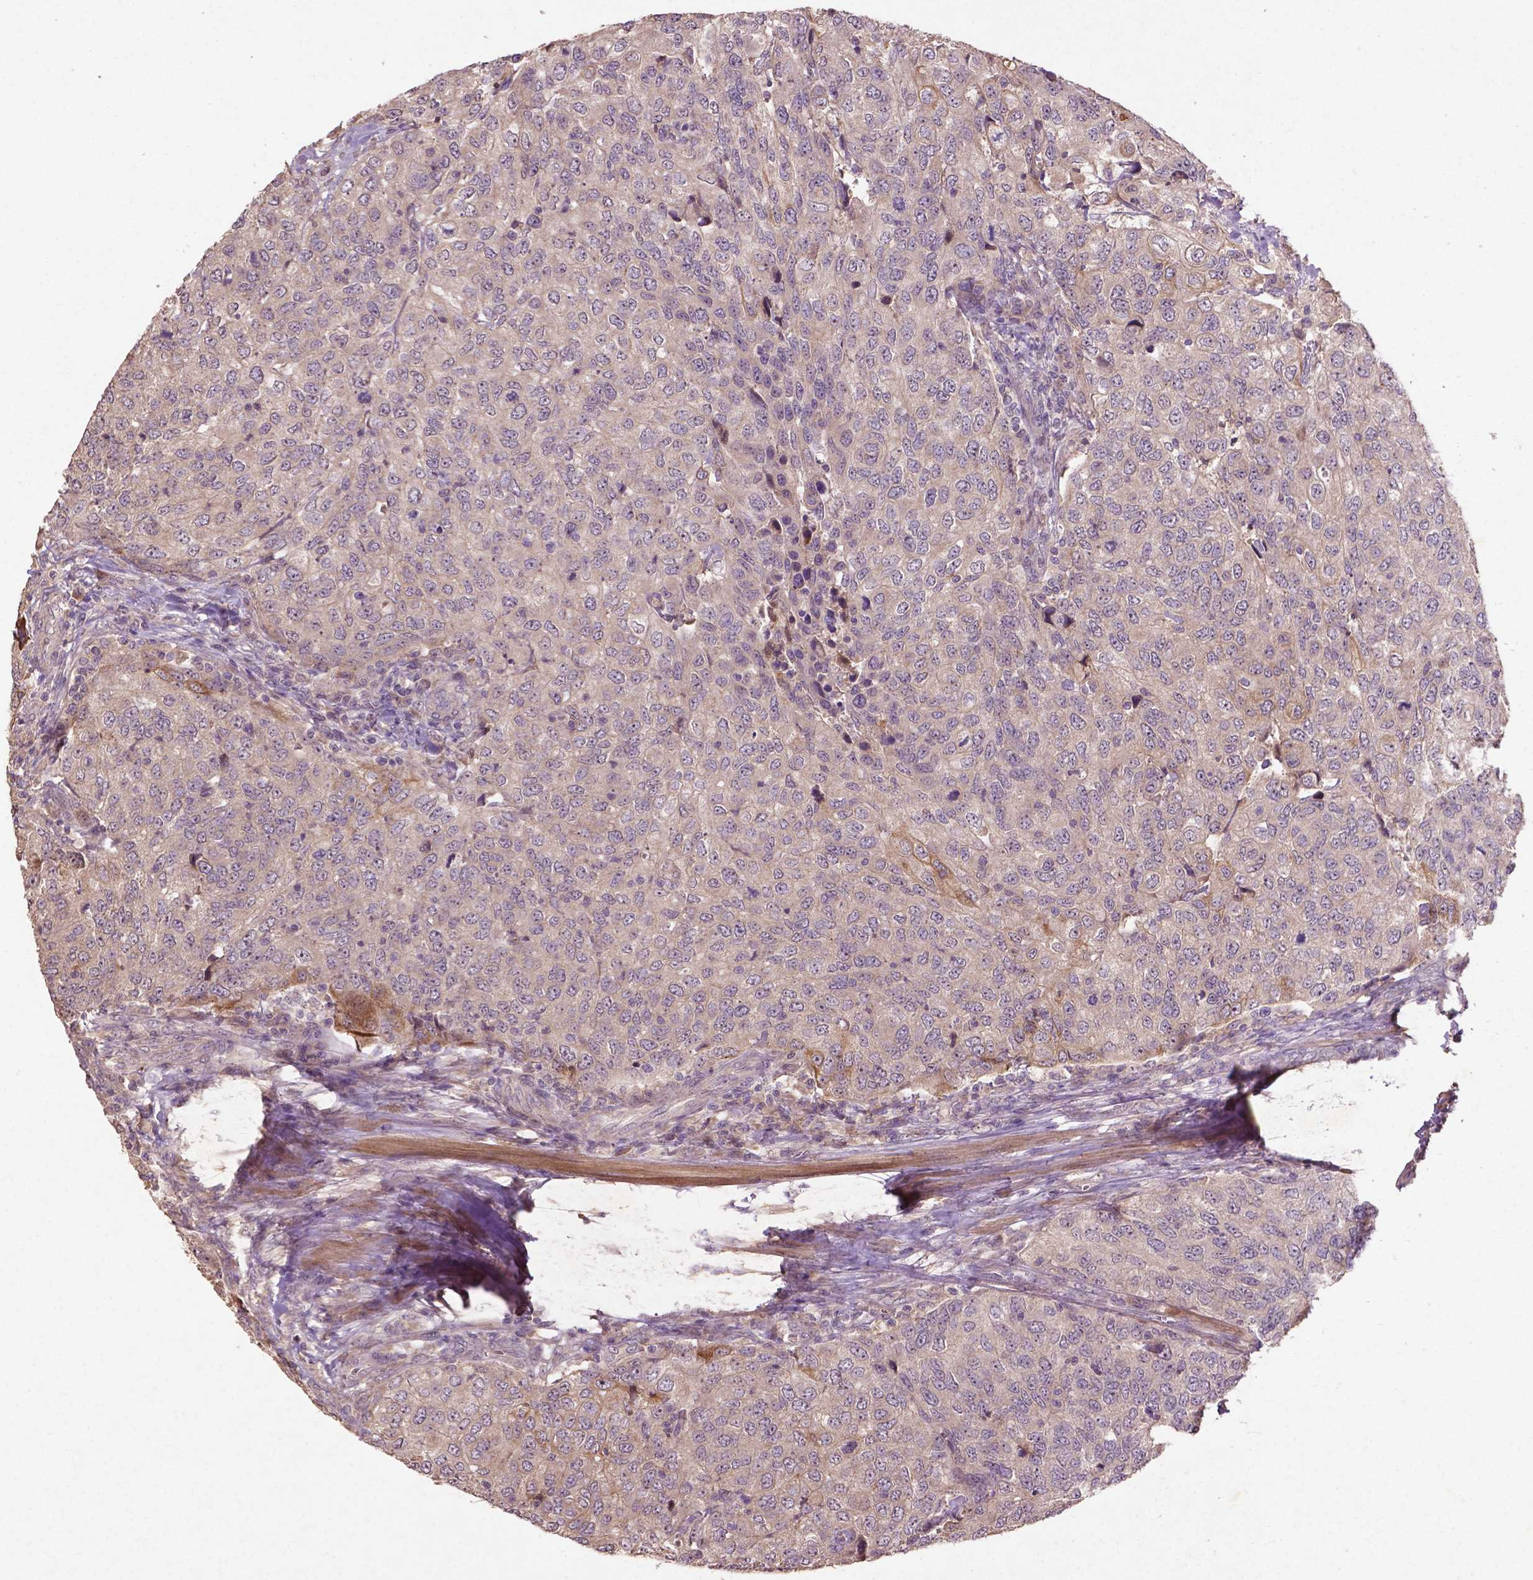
{"staining": {"intensity": "negative", "quantity": "none", "location": "none"}, "tissue": "urothelial cancer", "cell_type": "Tumor cells", "image_type": "cancer", "snomed": [{"axis": "morphology", "description": "Urothelial carcinoma, High grade"}, {"axis": "topography", "description": "Urinary bladder"}], "caption": "The micrograph exhibits no significant staining in tumor cells of urothelial cancer.", "gene": "COQ2", "patient": {"sex": "female", "age": 78}}